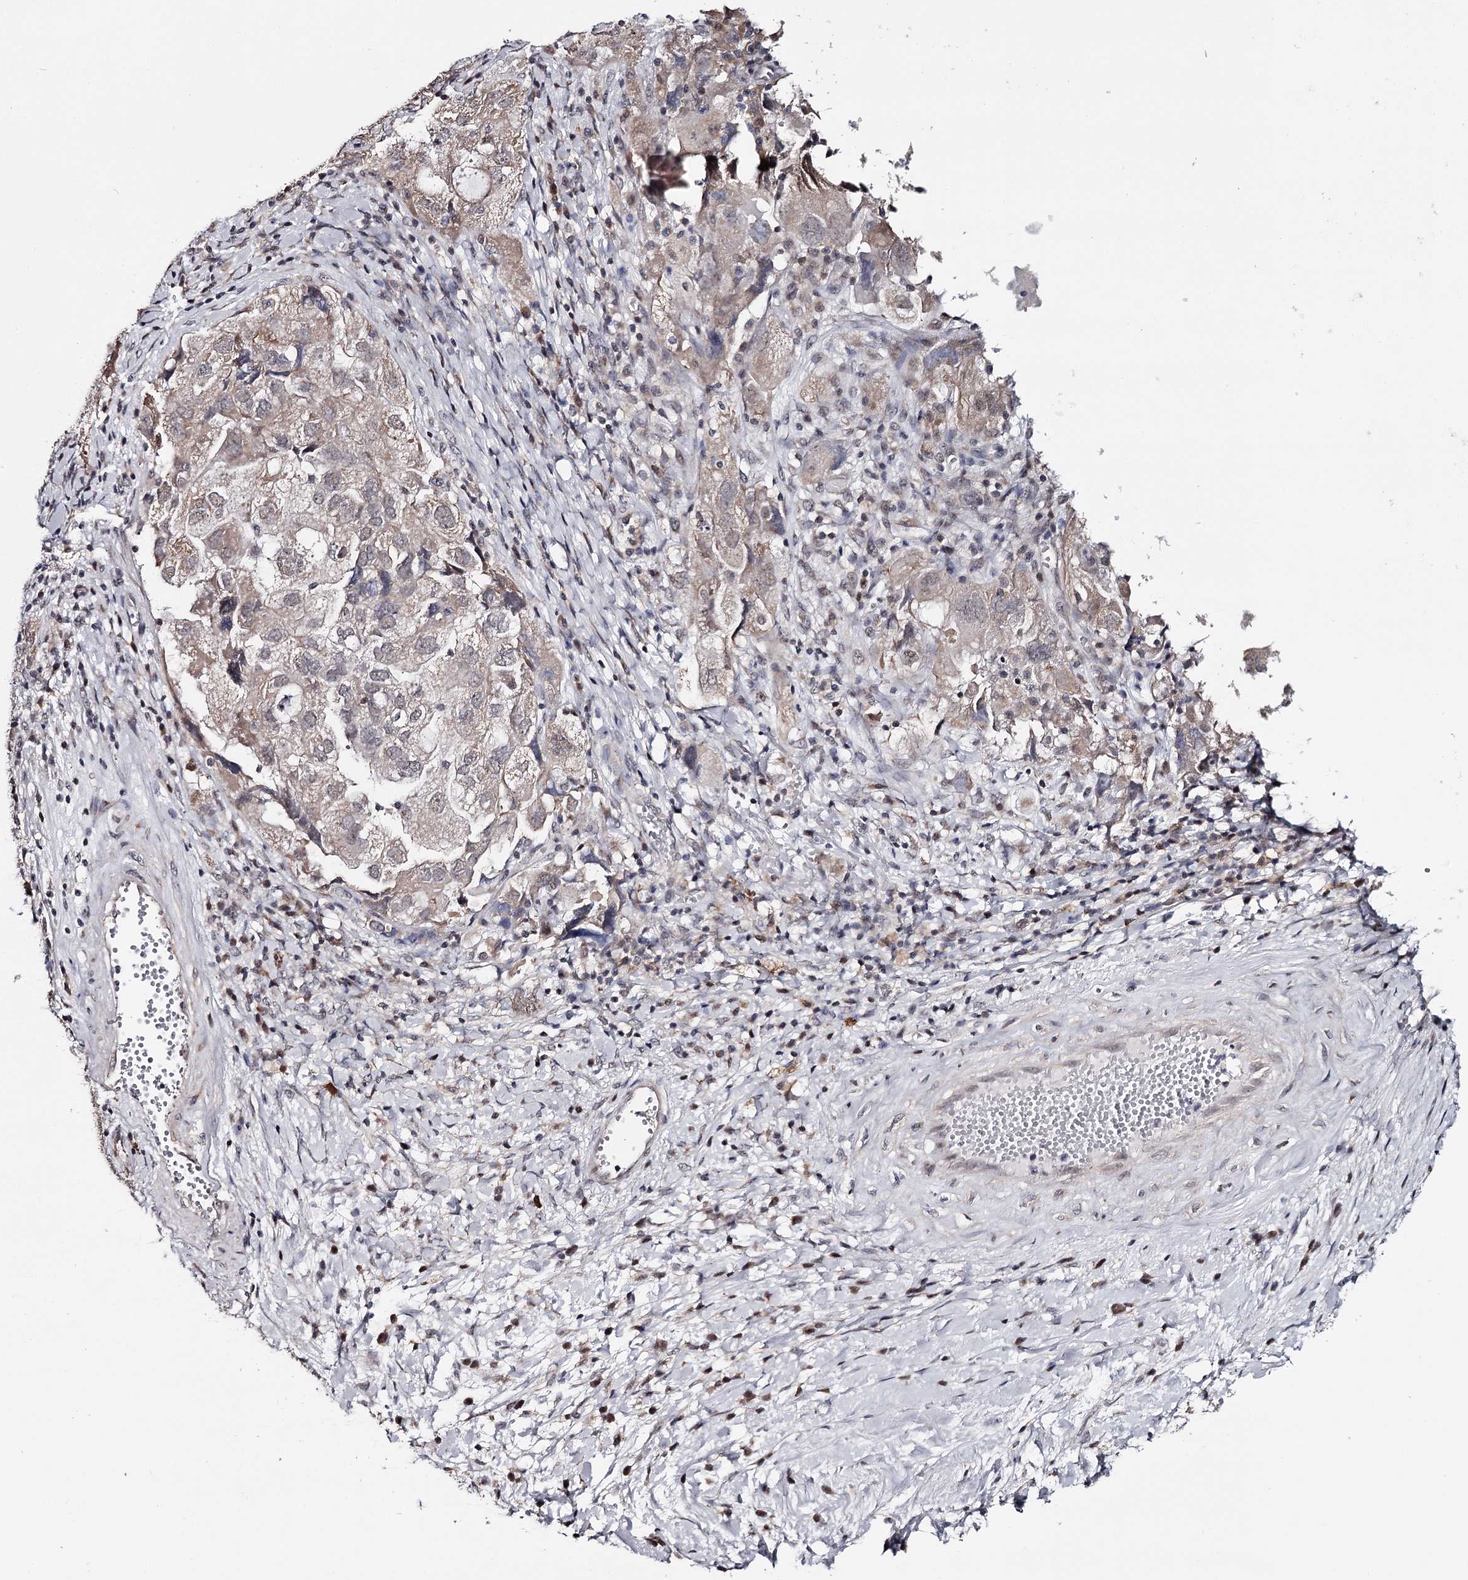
{"staining": {"intensity": "weak", "quantity": "25%-75%", "location": "cytoplasmic/membranous,nuclear"}, "tissue": "ovarian cancer", "cell_type": "Tumor cells", "image_type": "cancer", "snomed": [{"axis": "morphology", "description": "Carcinoma, NOS"}, {"axis": "morphology", "description": "Cystadenocarcinoma, serous, NOS"}, {"axis": "topography", "description": "Ovary"}], "caption": "Protein staining of ovarian serous cystadenocarcinoma tissue demonstrates weak cytoplasmic/membranous and nuclear expression in approximately 25%-75% of tumor cells.", "gene": "GTSF1", "patient": {"sex": "female", "age": 69}}